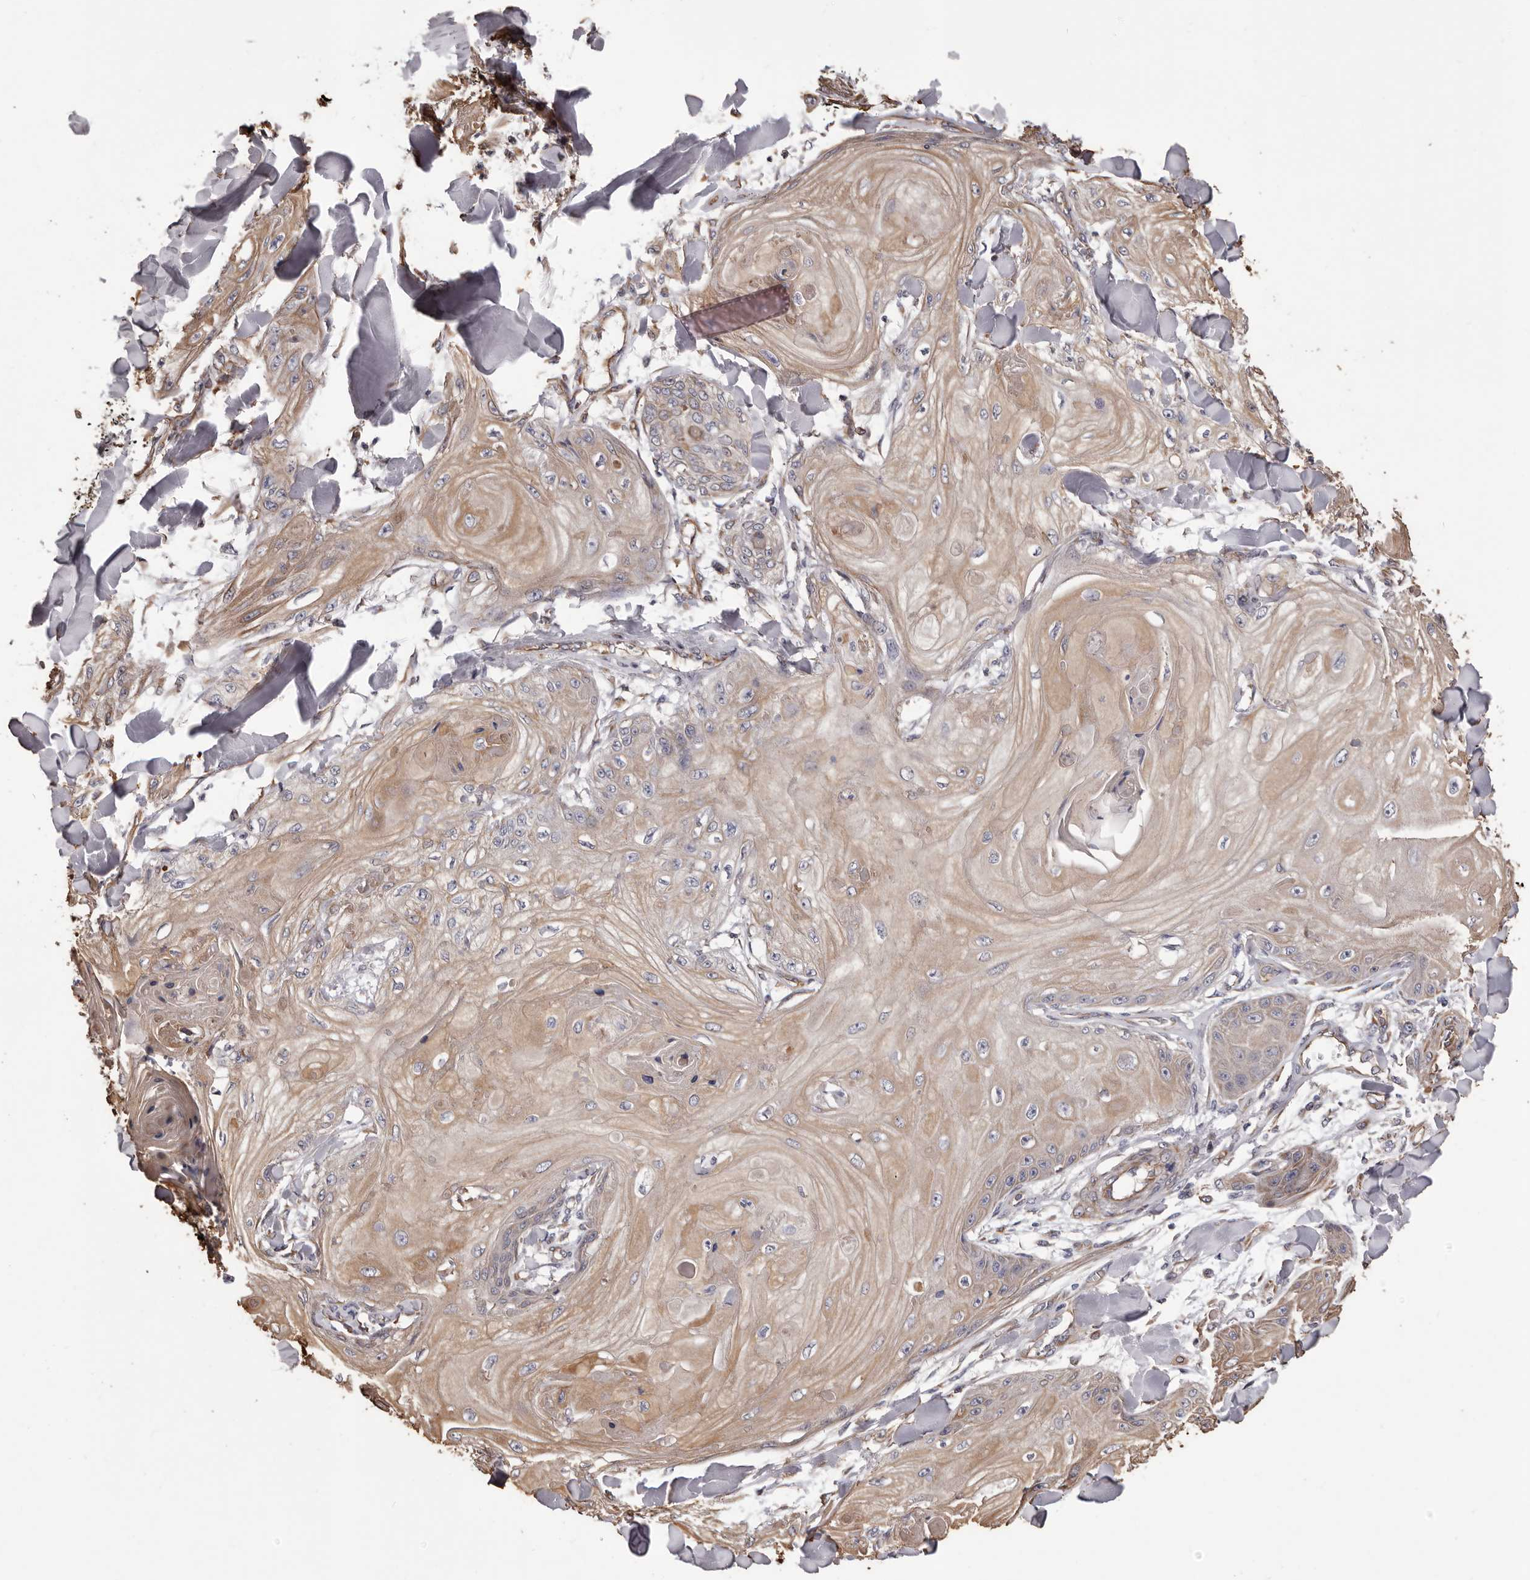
{"staining": {"intensity": "moderate", "quantity": ">75%", "location": "cytoplasmic/membranous"}, "tissue": "skin cancer", "cell_type": "Tumor cells", "image_type": "cancer", "snomed": [{"axis": "morphology", "description": "Squamous cell carcinoma, NOS"}, {"axis": "topography", "description": "Skin"}], "caption": "Moderate cytoplasmic/membranous protein positivity is appreciated in about >75% of tumor cells in skin squamous cell carcinoma.", "gene": "CEP104", "patient": {"sex": "male", "age": 74}}